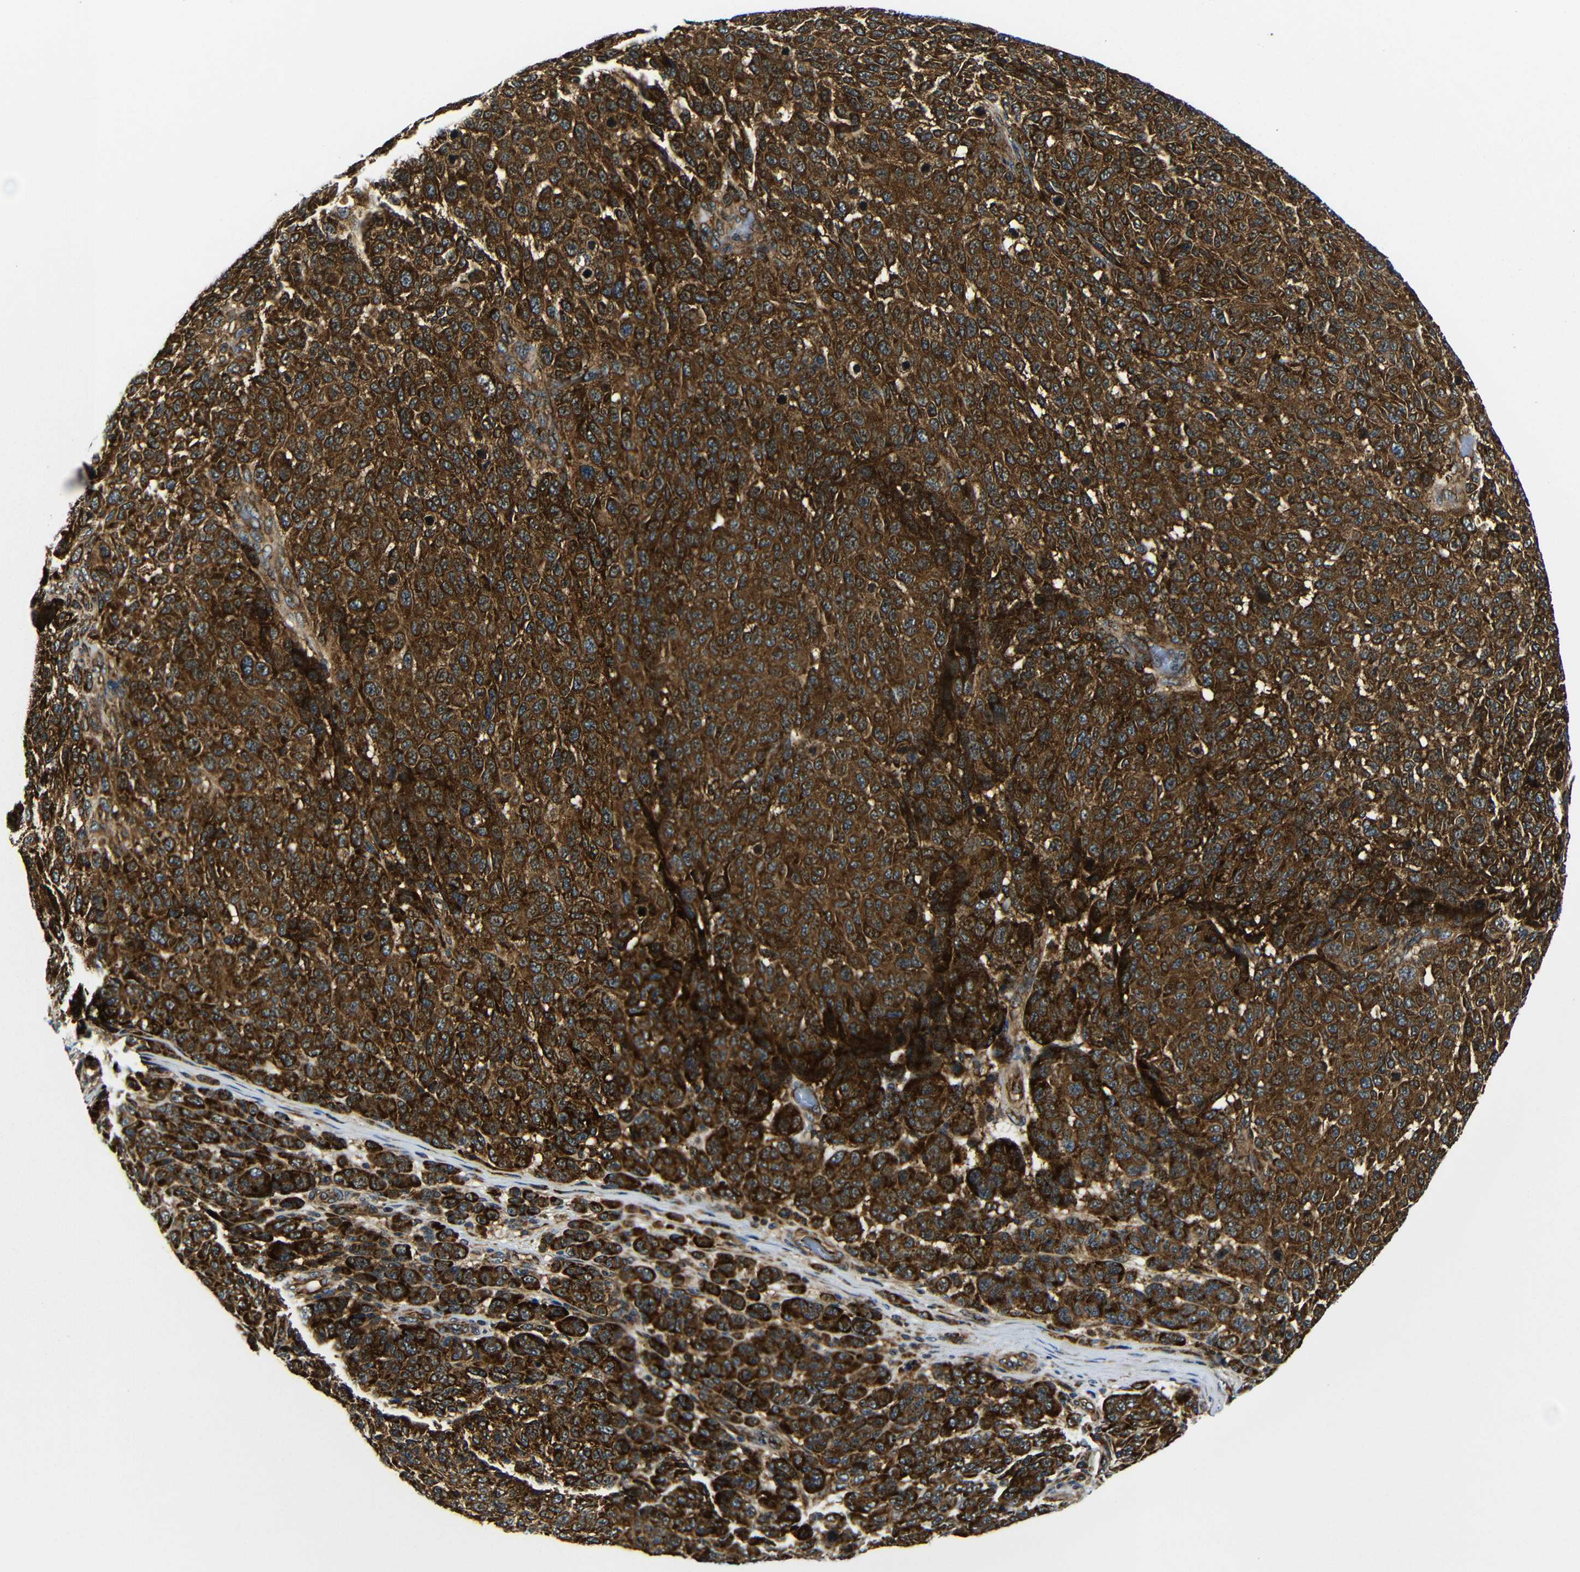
{"staining": {"intensity": "strong", "quantity": ">75%", "location": "cytoplasmic/membranous"}, "tissue": "melanoma", "cell_type": "Tumor cells", "image_type": "cancer", "snomed": [{"axis": "morphology", "description": "Malignant melanoma, NOS"}, {"axis": "topography", "description": "Skin"}], "caption": "Protein expression analysis of human malignant melanoma reveals strong cytoplasmic/membranous staining in approximately >75% of tumor cells.", "gene": "ABCE1", "patient": {"sex": "male", "age": 59}}